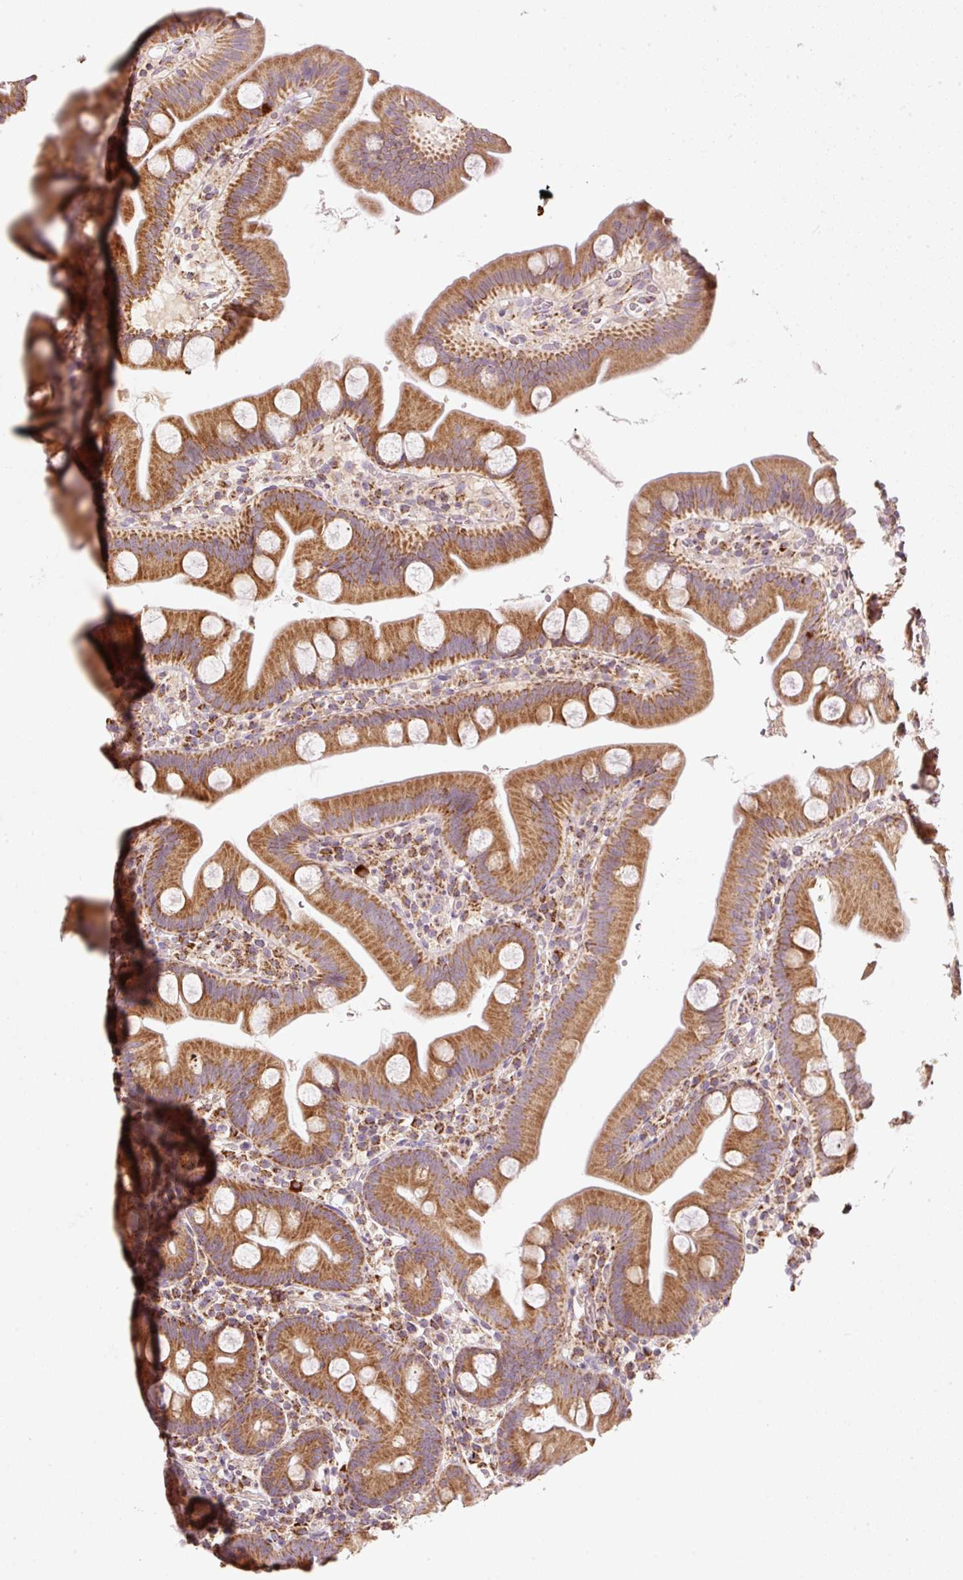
{"staining": {"intensity": "moderate", "quantity": ">75%", "location": "cytoplasmic/membranous"}, "tissue": "small intestine", "cell_type": "Glandular cells", "image_type": "normal", "snomed": [{"axis": "morphology", "description": "Normal tissue, NOS"}, {"axis": "topography", "description": "Small intestine"}], "caption": "Immunohistochemical staining of normal human small intestine reveals medium levels of moderate cytoplasmic/membranous positivity in approximately >75% of glandular cells.", "gene": "FAM78B", "patient": {"sex": "female", "age": 68}}